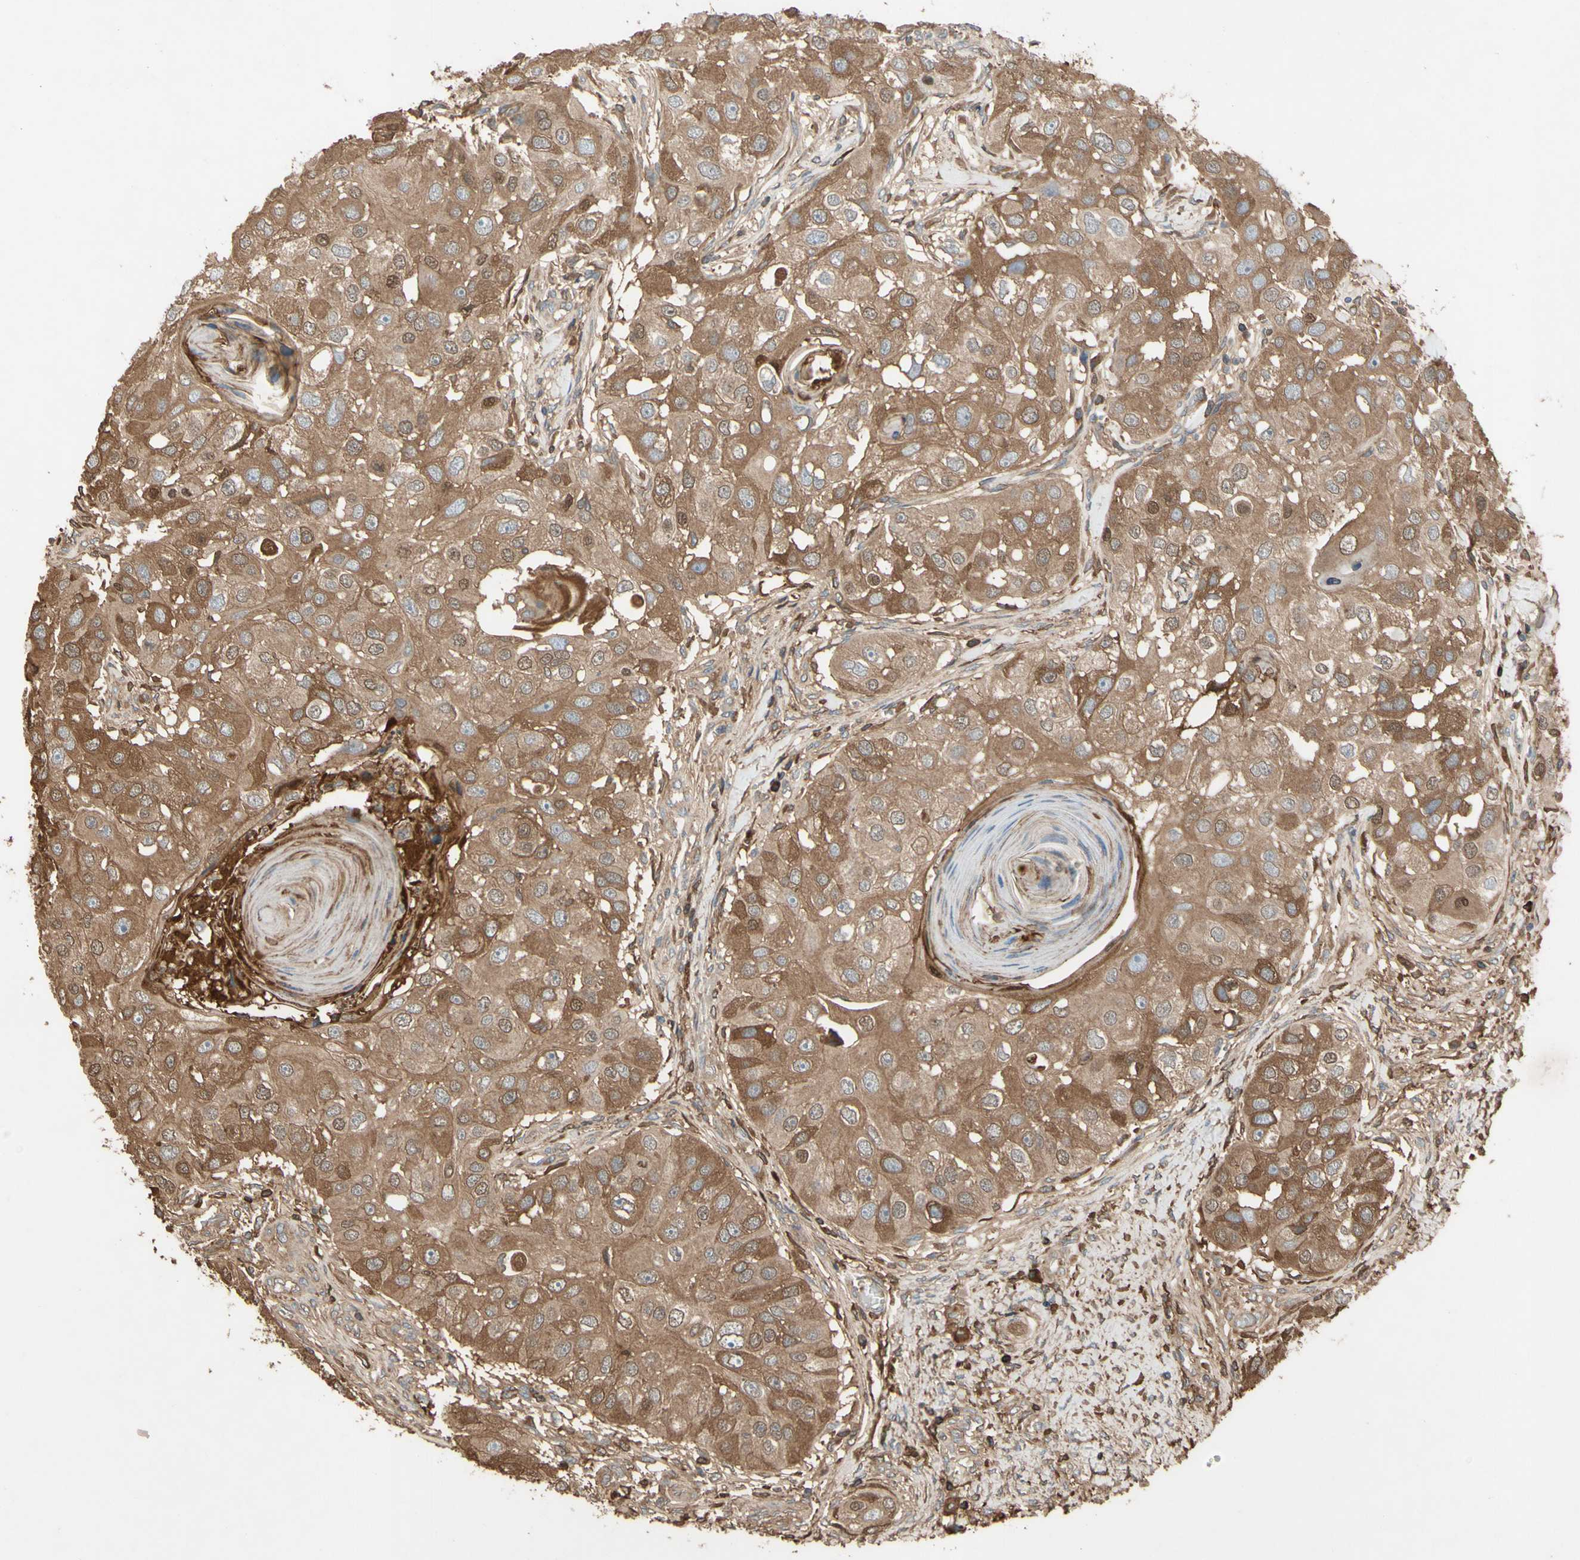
{"staining": {"intensity": "moderate", "quantity": ">75%", "location": "cytoplasmic/membranous,nuclear"}, "tissue": "head and neck cancer", "cell_type": "Tumor cells", "image_type": "cancer", "snomed": [{"axis": "morphology", "description": "Normal tissue, NOS"}, {"axis": "morphology", "description": "Squamous cell carcinoma, NOS"}, {"axis": "topography", "description": "Skeletal muscle"}, {"axis": "topography", "description": "Head-Neck"}], "caption": "Immunohistochemistry (IHC) of squamous cell carcinoma (head and neck) exhibits medium levels of moderate cytoplasmic/membranous and nuclear positivity in approximately >75% of tumor cells.", "gene": "TIMP2", "patient": {"sex": "male", "age": 51}}